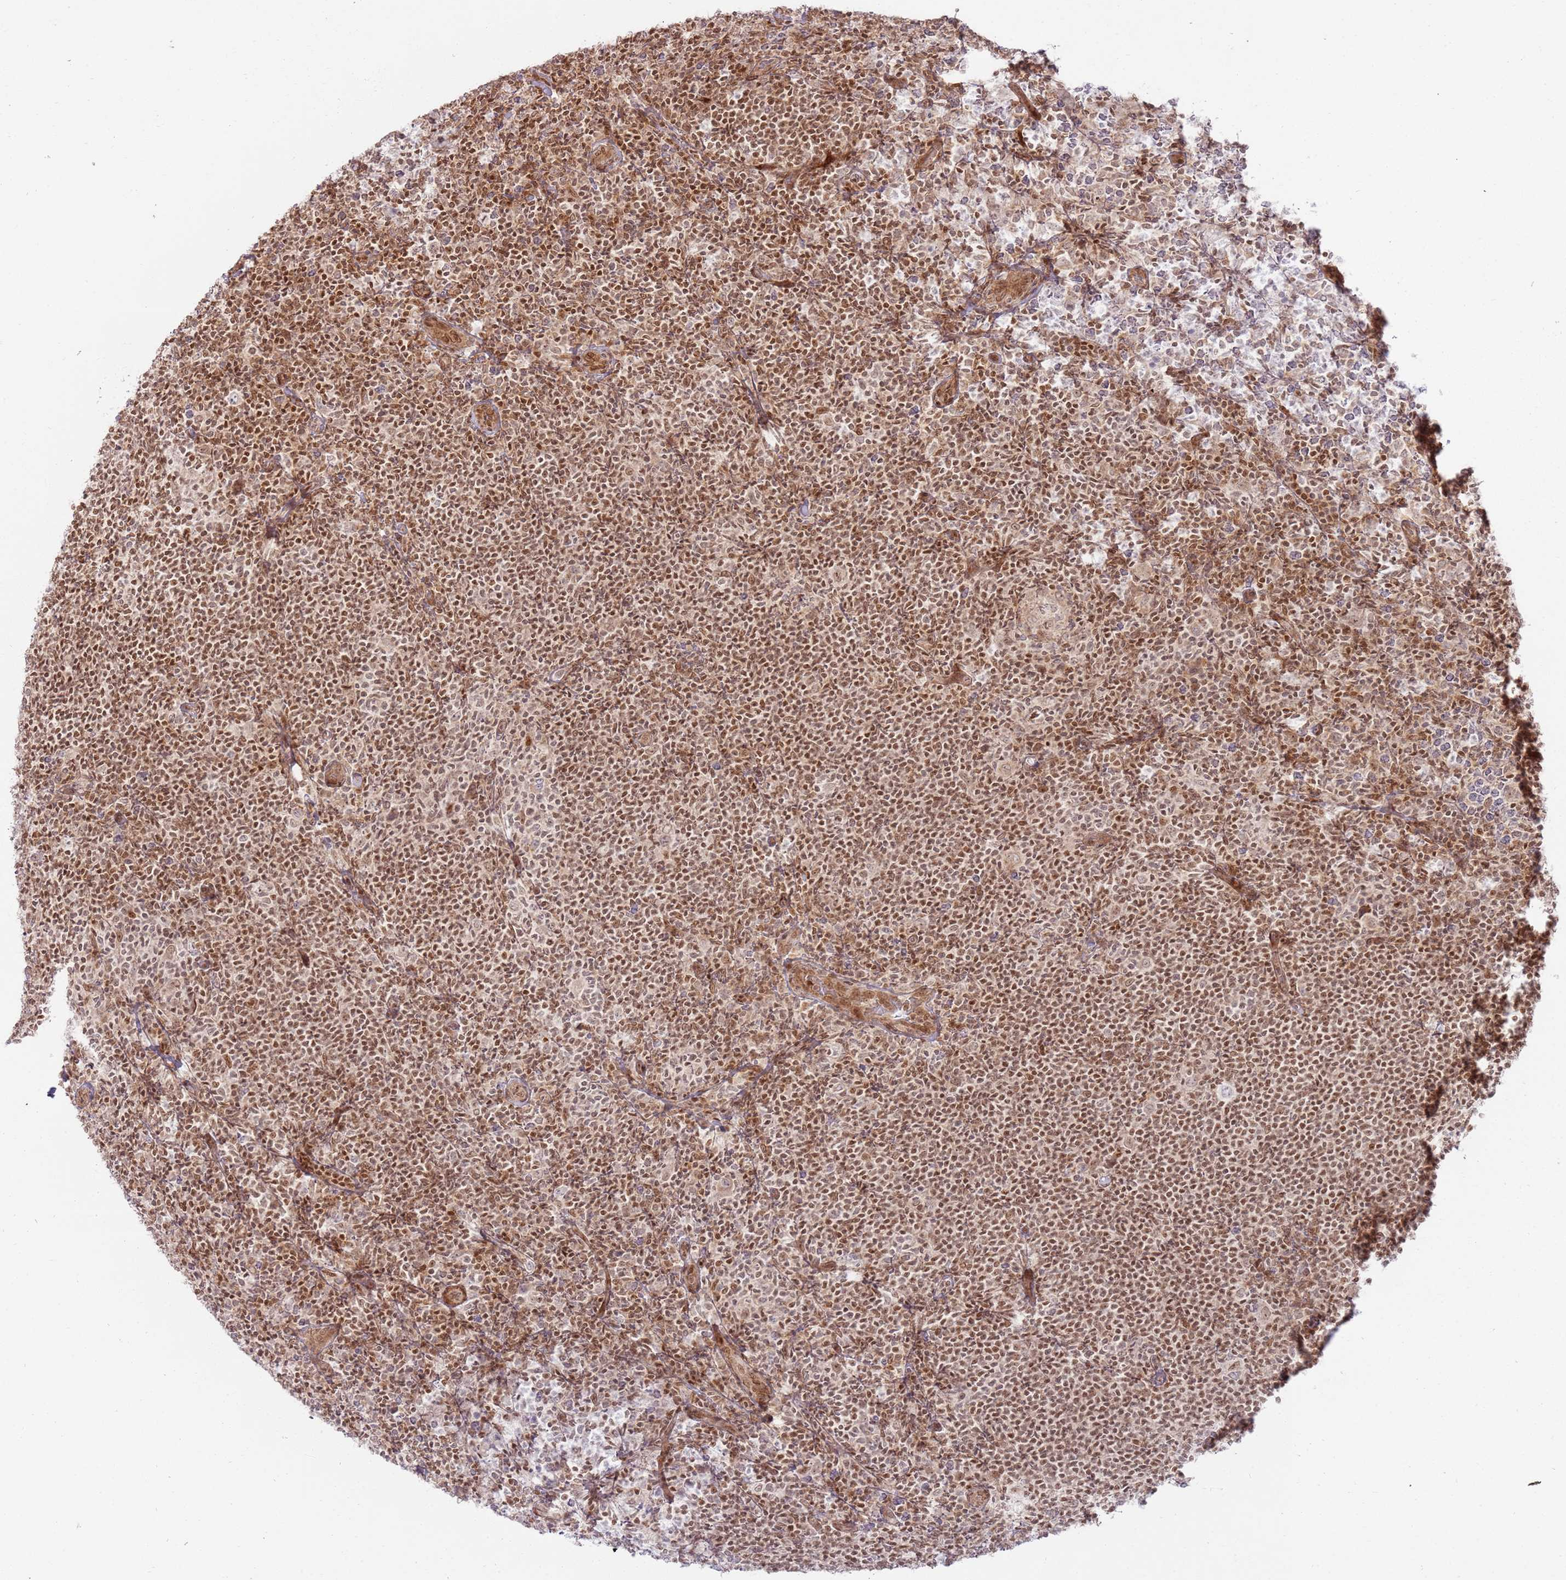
{"staining": {"intensity": "moderate", "quantity": ">75%", "location": "cytoplasmic/membranous,nuclear"}, "tissue": "lymphoma", "cell_type": "Tumor cells", "image_type": "cancer", "snomed": [{"axis": "morphology", "description": "Hodgkin's disease, NOS"}, {"axis": "topography", "description": "Lymph node"}], "caption": "The image exhibits staining of Hodgkin's disease, revealing moderate cytoplasmic/membranous and nuclear protein positivity (brown color) within tumor cells. The staining was performed using DAB to visualize the protein expression in brown, while the nuclei were stained in blue with hematoxylin (Magnification: 20x).", "gene": "KLHL36", "patient": {"sex": "female", "age": 57}}